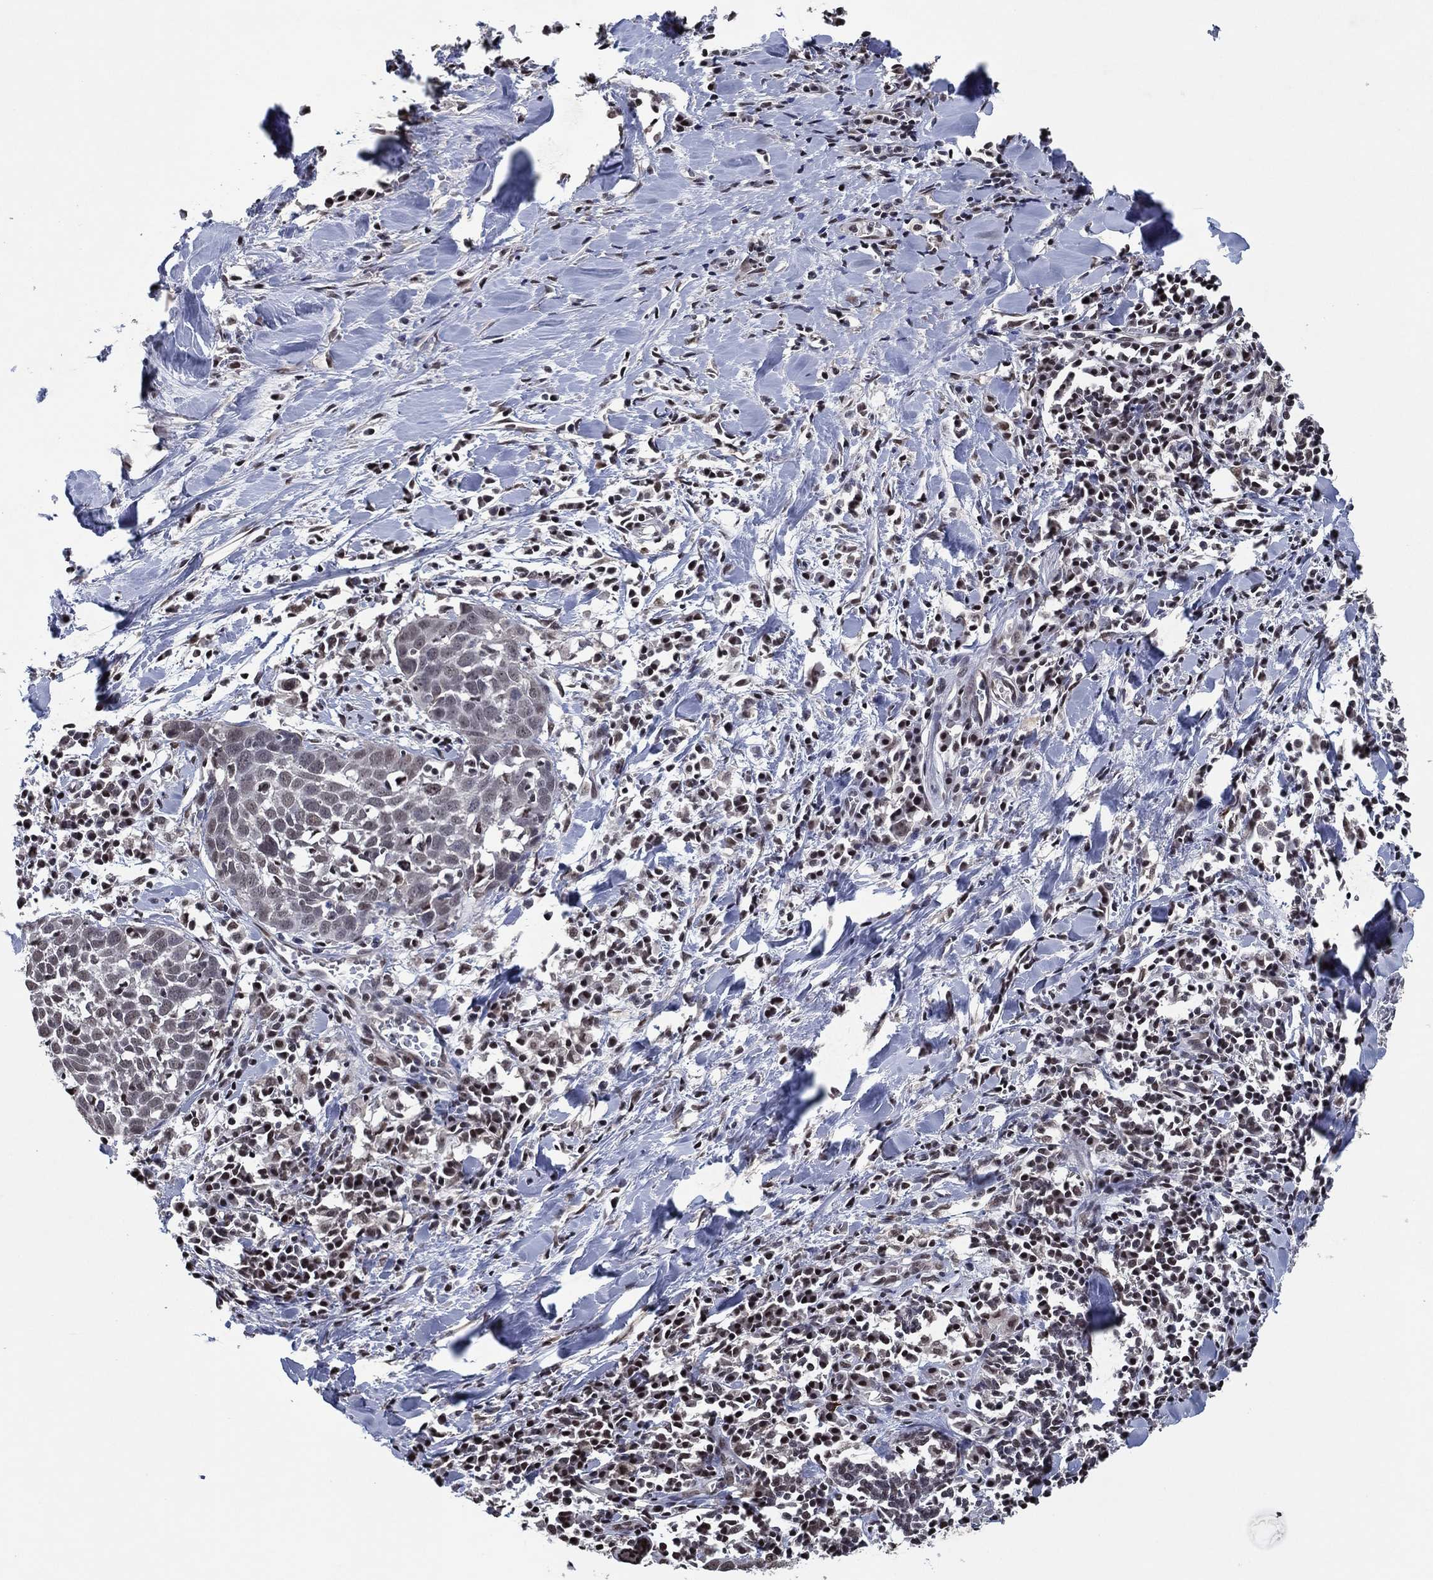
{"staining": {"intensity": "negative", "quantity": "none", "location": "none"}, "tissue": "lung cancer", "cell_type": "Tumor cells", "image_type": "cancer", "snomed": [{"axis": "morphology", "description": "Squamous cell carcinoma, NOS"}, {"axis": "topography", "description": "Lung"}], "caption": "Lung squamous cell carcinoma stained for a protein using IHC demonstrates no staining tumor cells.", "gene": "ZBTB42", "patient": {"sex": "male", "age": 57}}